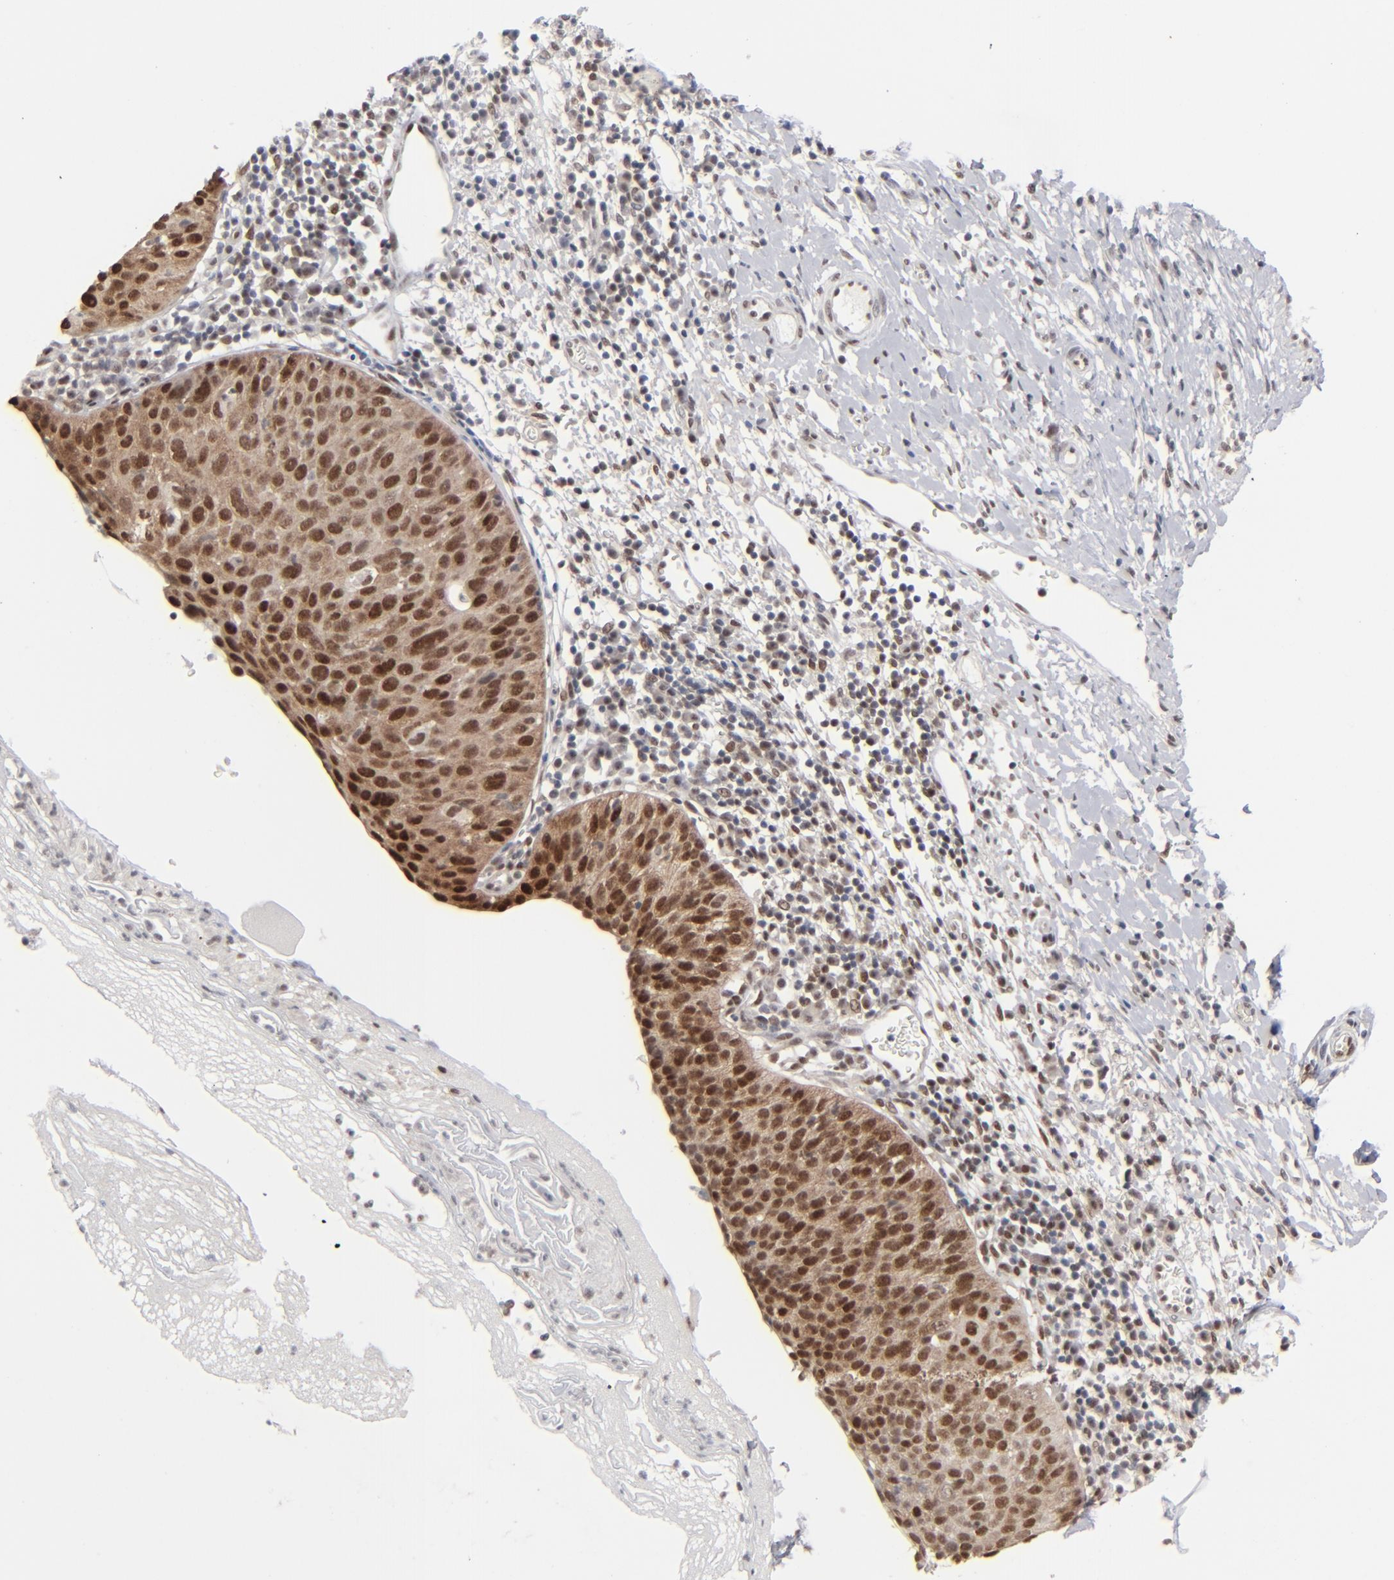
{"staining": {"intensity": "strong", "quantity": ">75%", "location": "cytoplasmic/membranous,nuclear"}, "tissue": "cervical cancer", "cell_type": "Tumor cells", "image_type": "cancer", "snomed": [{"axis": "morphology", "description": "Normal tissue, NOS"}, {"axis": "morphology", "description": "Squamous cell carcinoma, NOS"}, {"axis": "topography", "description": "Cervix"}], "caption": "The histopathology image displays staining of squamous cell carcinoma (cervical), revealing strong cytoplasmic/membranous and nuclear protein positivity (brown color) within tumor cells.", "gene": "IRF9", "patient": {"sex": "female", "age": 39}}